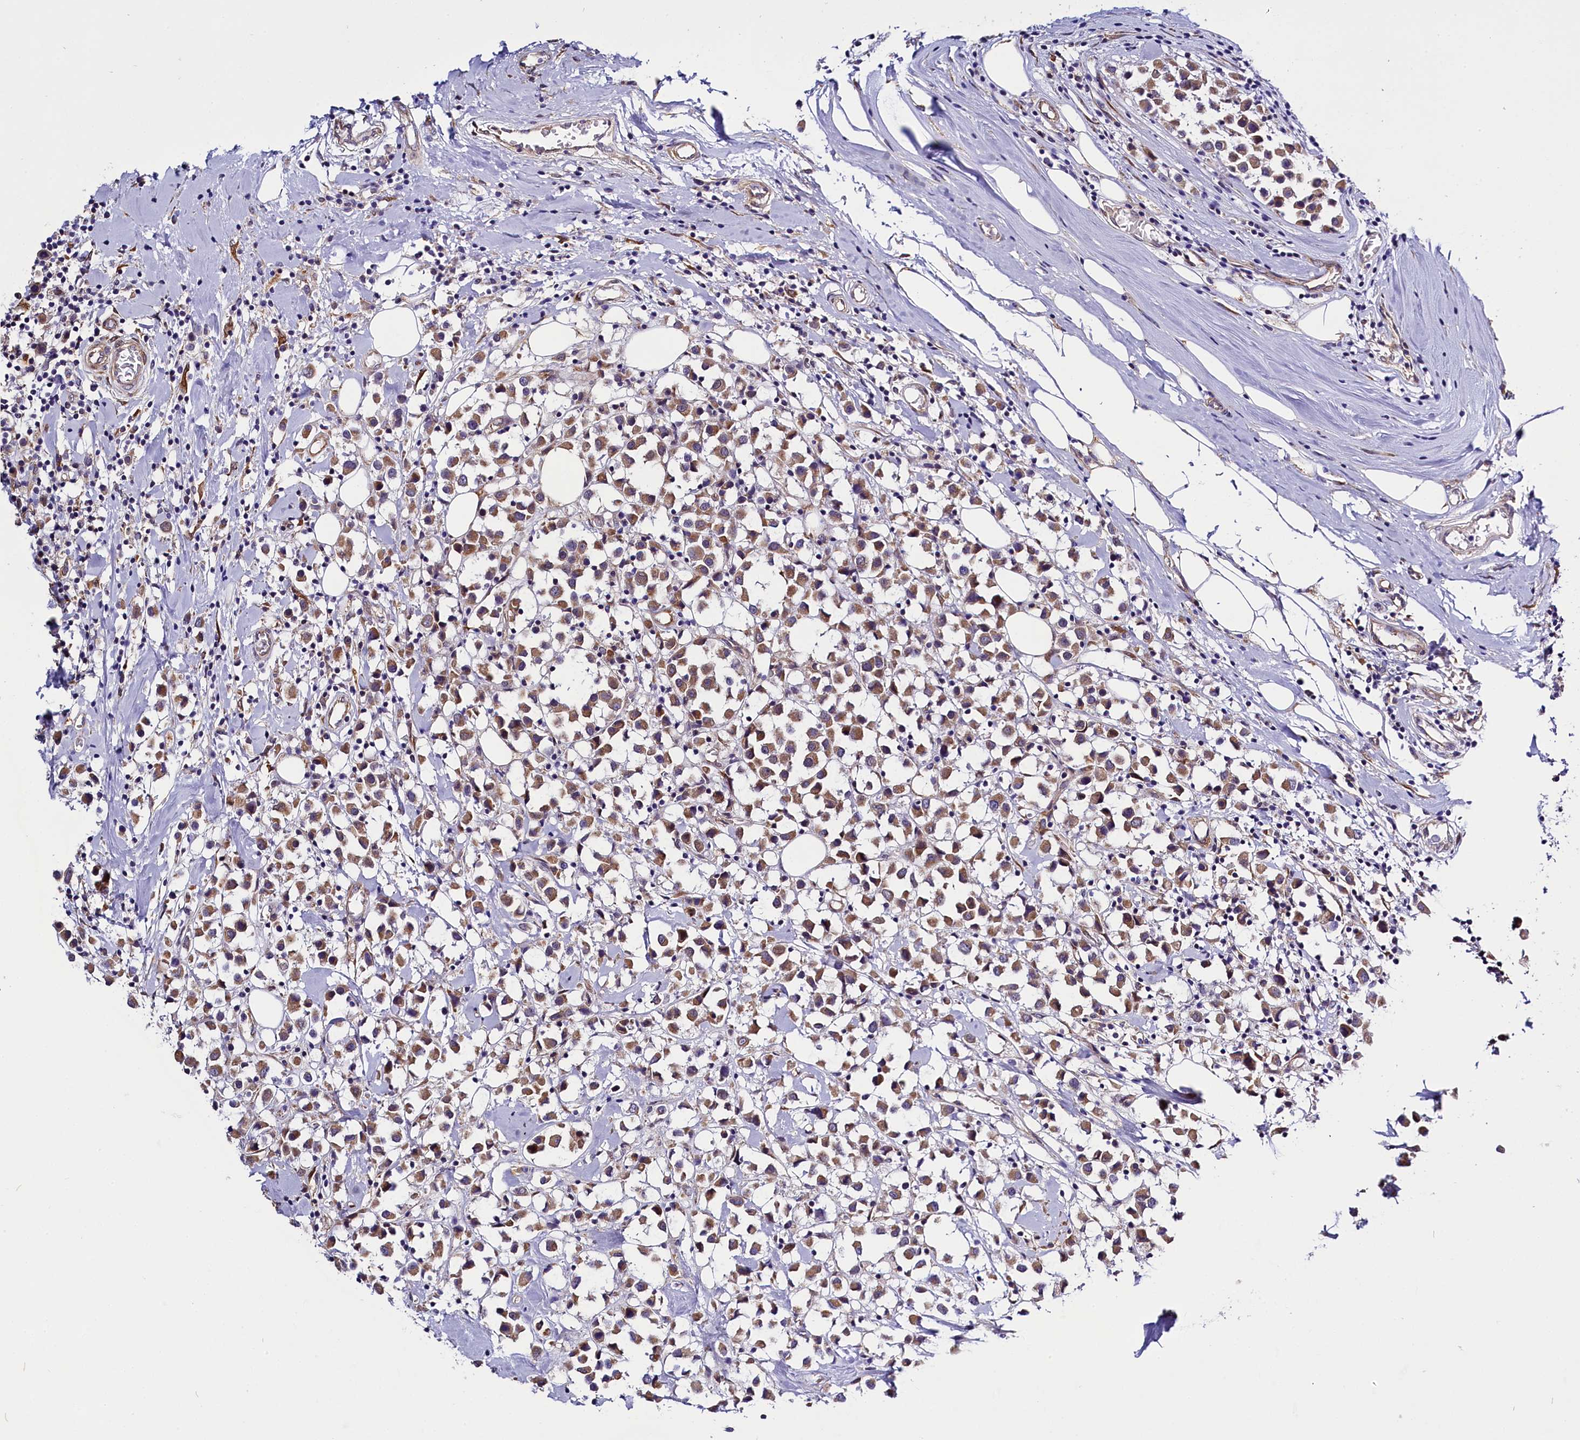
{"staining": {"intensity": "moderate", "quantity": ">75%", "location": "cytoplasmic/membranous"}, "tissue": "breast cancer", "cell_type": "Tumor cells", "image_type": "cancer", "snomed": [{"axis": "morphology", "description": "Duct carcinoma"}, {"axis": "topography", "description": "Breast"}], "caption": "Protein staining by immunohistochemistry shows moderate cytoplasmic/membranous staining in about >75% of tumor cells in breast infiltrating ductal carcinoma.", "gene": "UACA", "patient": {"sex": "female", "age": 61}}